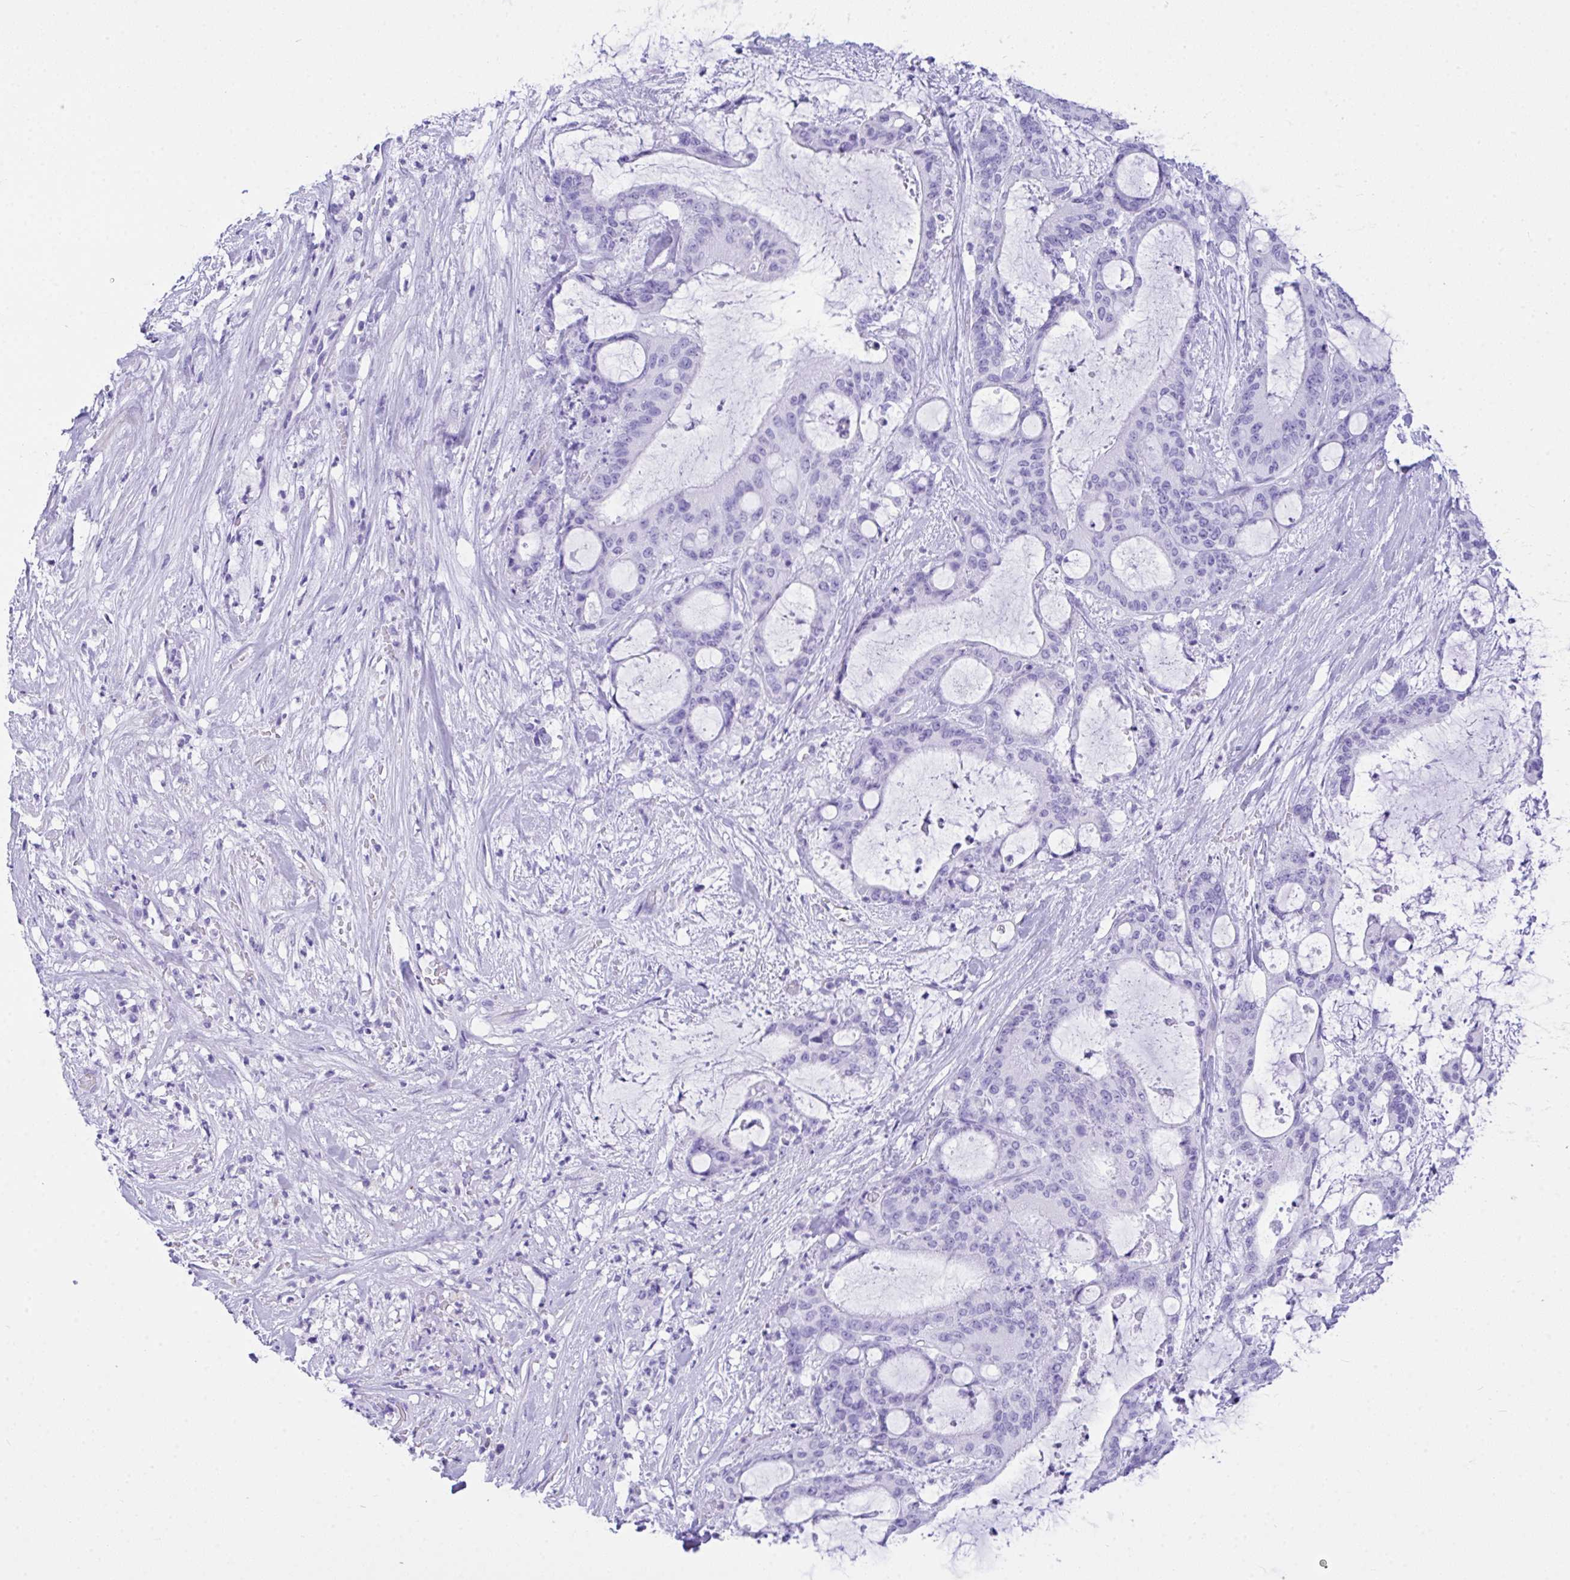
{"staining": {"intensity": "negative", "quantity": "none", "location": "none"}, "tissue": "liver cancer", "cell_type": "Tumor cells", "image_type": "cancer", "snomed": [{"axis": "morphology", "description": "Normal tissue, NOS"}, {"axis": "morphology", "description": "Cholangiocarcinoma"}, {"axis": "topography", "description": "Liver"}, {"axis": "topography", "description": "Peripheral nerve tissue"}], "caption": "Image shows no protein positivity in tumor cells of liver cholangiocarcinoma tissue. Brightfield microscopy of immunohistochemistry stained with DAB (brown) and hematoxylin (blue), captured at high magnification.", "gene": "BEST4", "patient": {"sex": "female", "age": 73}}